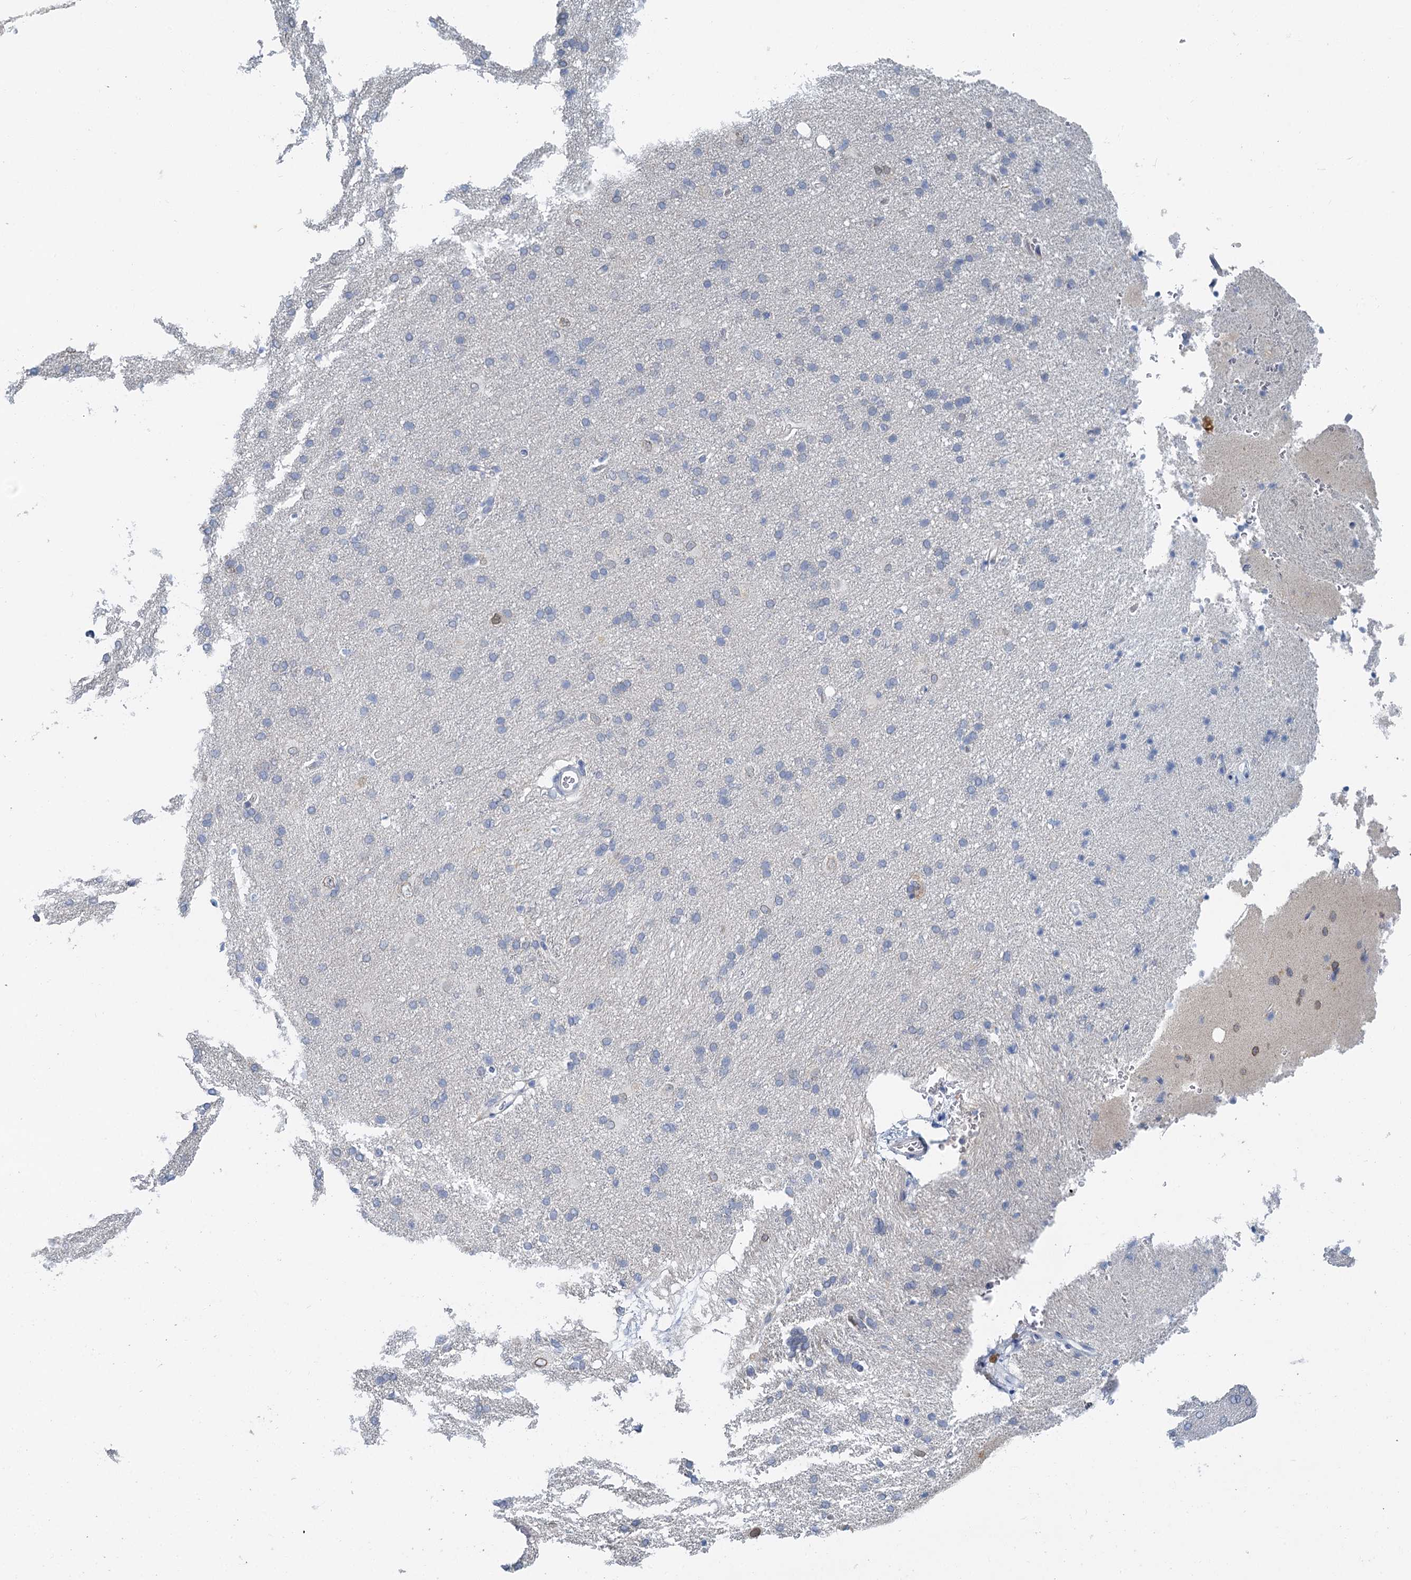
{"staining": {"intensity": "negative", "quantity": "none", "location": "none"}, "tissue": "cerebral cortex", "cell_type": "Endothelial cells", "image_type": "normal", "snomed": [{"axis": "morphology", "description": "Normal tissue, NOS"}, {"axis": "topography", "description": "Cerebral cortex"}], "caption": "A high-resolution micrograph shows IHC staining of benign cerebral cortex, which exhibits no significant positivity in endothelial cells.", "gene": "ACRBP", "patient": {"sex": "male", "age": 62}}